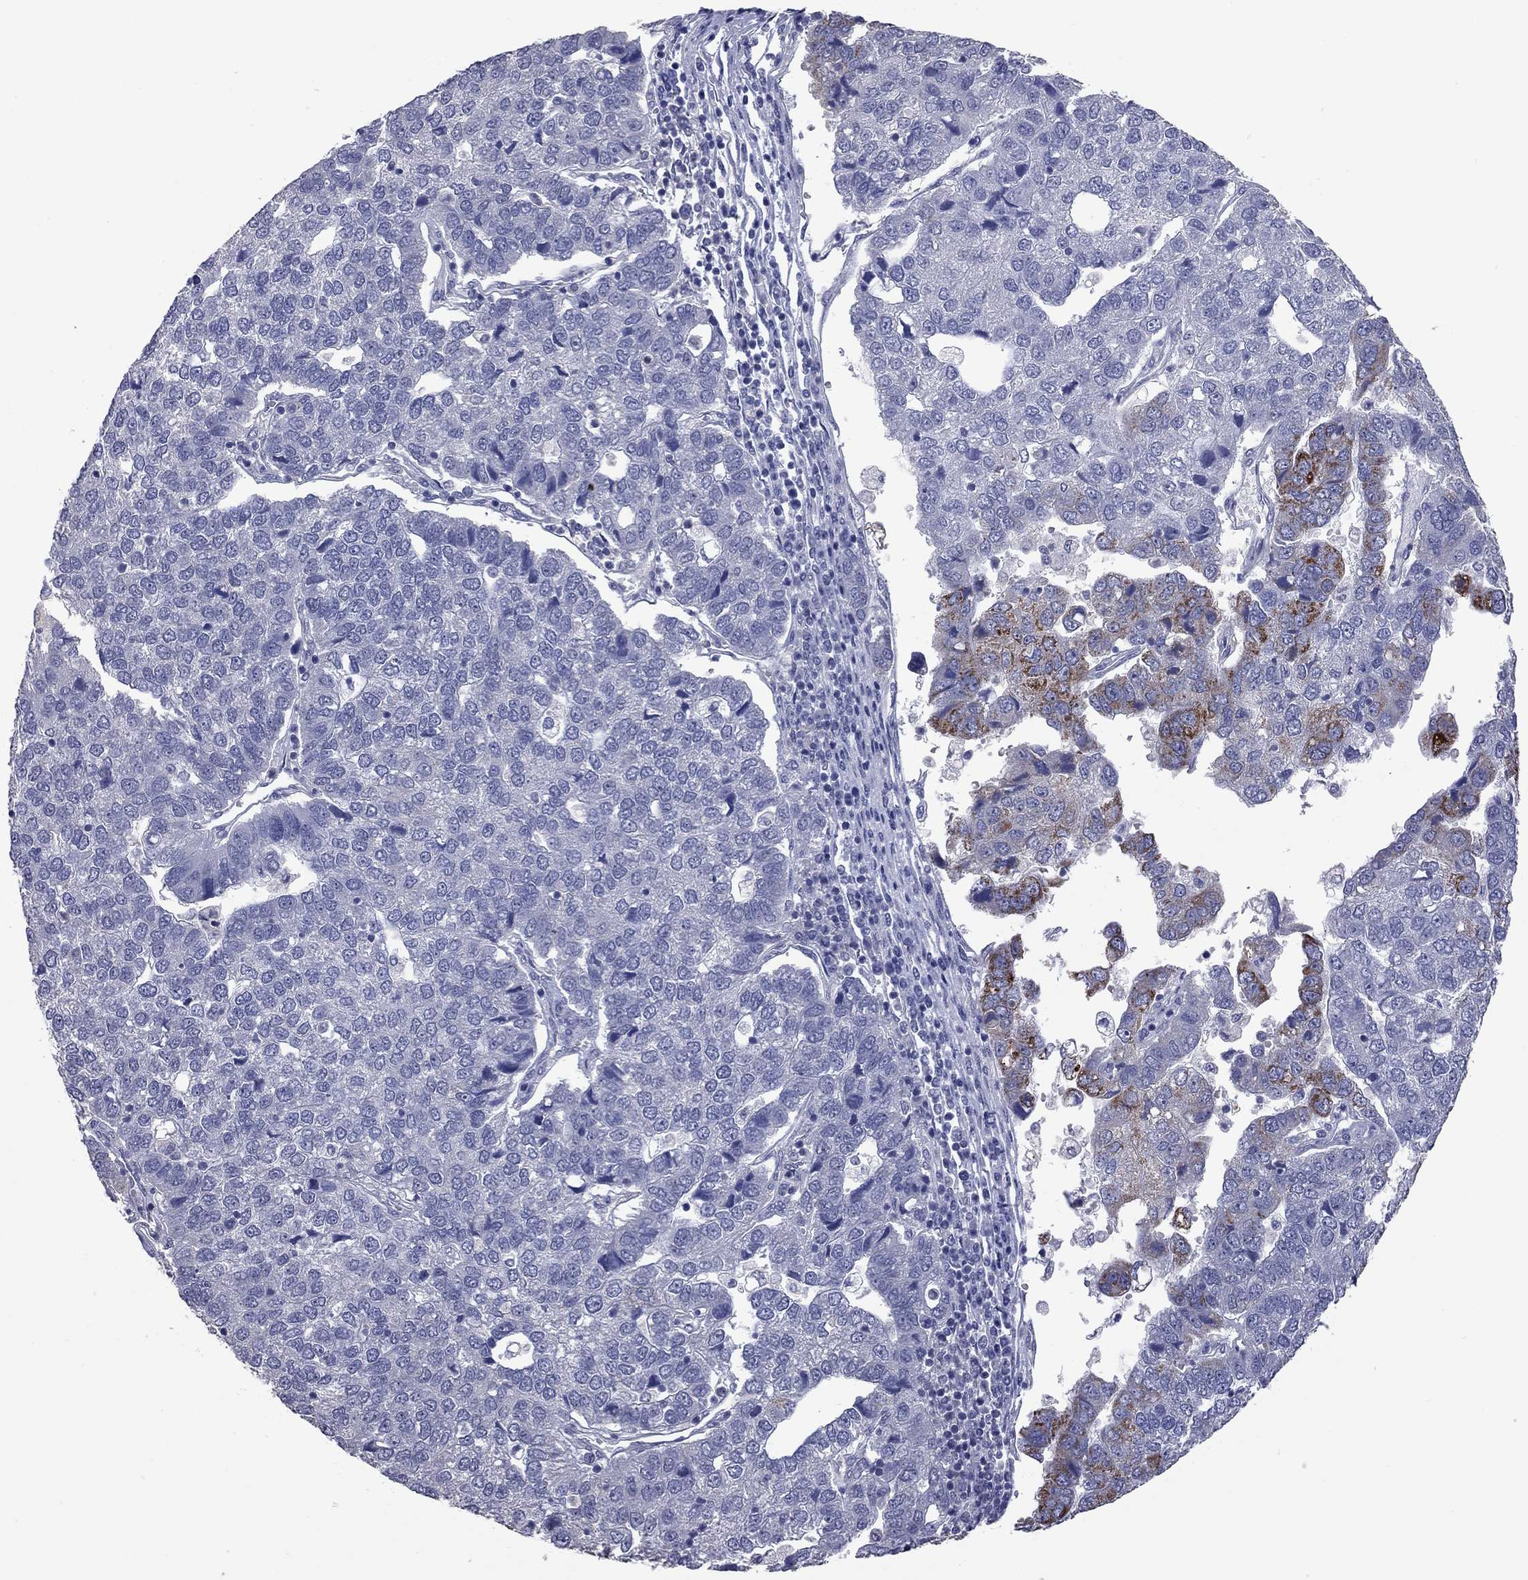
{"staining": {"intensity": "strong", "quantity": "<25%", "location": "cytoplasmic/membranous"}, "tissue": "pancreatic cancer", "cell_type": "Tumor cells", "image_type": "cancer", "snomed": [{"axis": "morphology", "description": "Adenocarcinoma, NOS"}, {"axis": "topography", "description": "Pancreas"}], "caption": "Protein staining of adenocarcinoma (pancreatic) tissue reveals strong cytoplasmic/membranous expression in about <25% of tumor cells.", "gene": "SHOC2", "patient": {"sex": "female", "age": 61}}